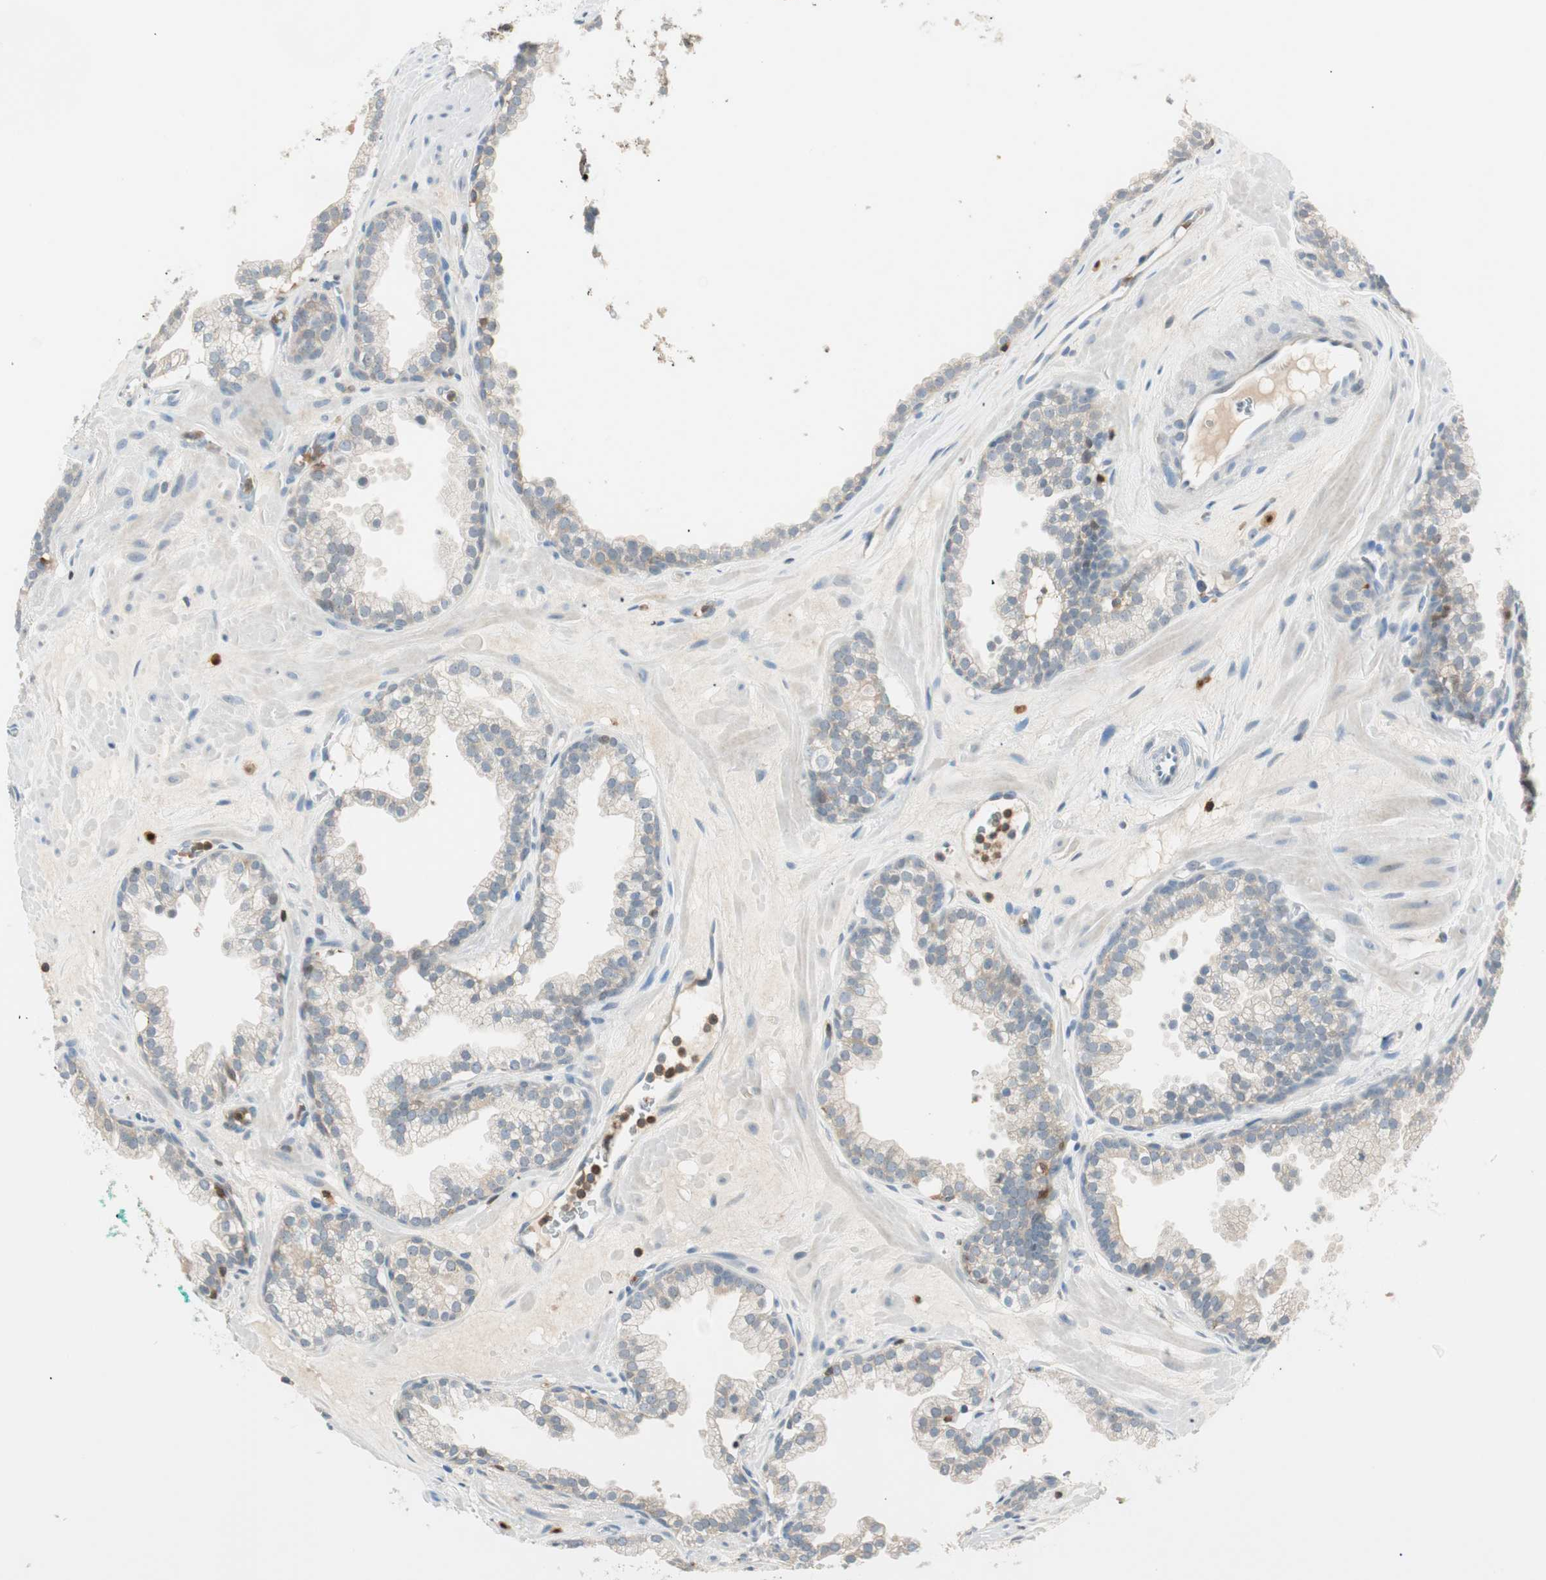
{"staining": {"intensity": "negative", "quantity": "none", "location": "none"}, "tissue": "prostate cancer", "cell_type": "Tumor cells", "image_type": "cancer", "snomed": [{"axis": "morphology", "description": "Adenocarcinoma, Low grade"}, {"axis": "topography", "description": "Prostate"}], "caption": "DAB (3,3'-diaminobenzidine) immunohistochemical staining of prostate adenocarcinoma (low-grade) exhibits no significant positivity in tumor cells. (DAB (3,3'-diaminobenzidine) immunohistochemistry, high magnification).", "gene": "HPGD", "patient": {"sex": "male", "age": 57}}